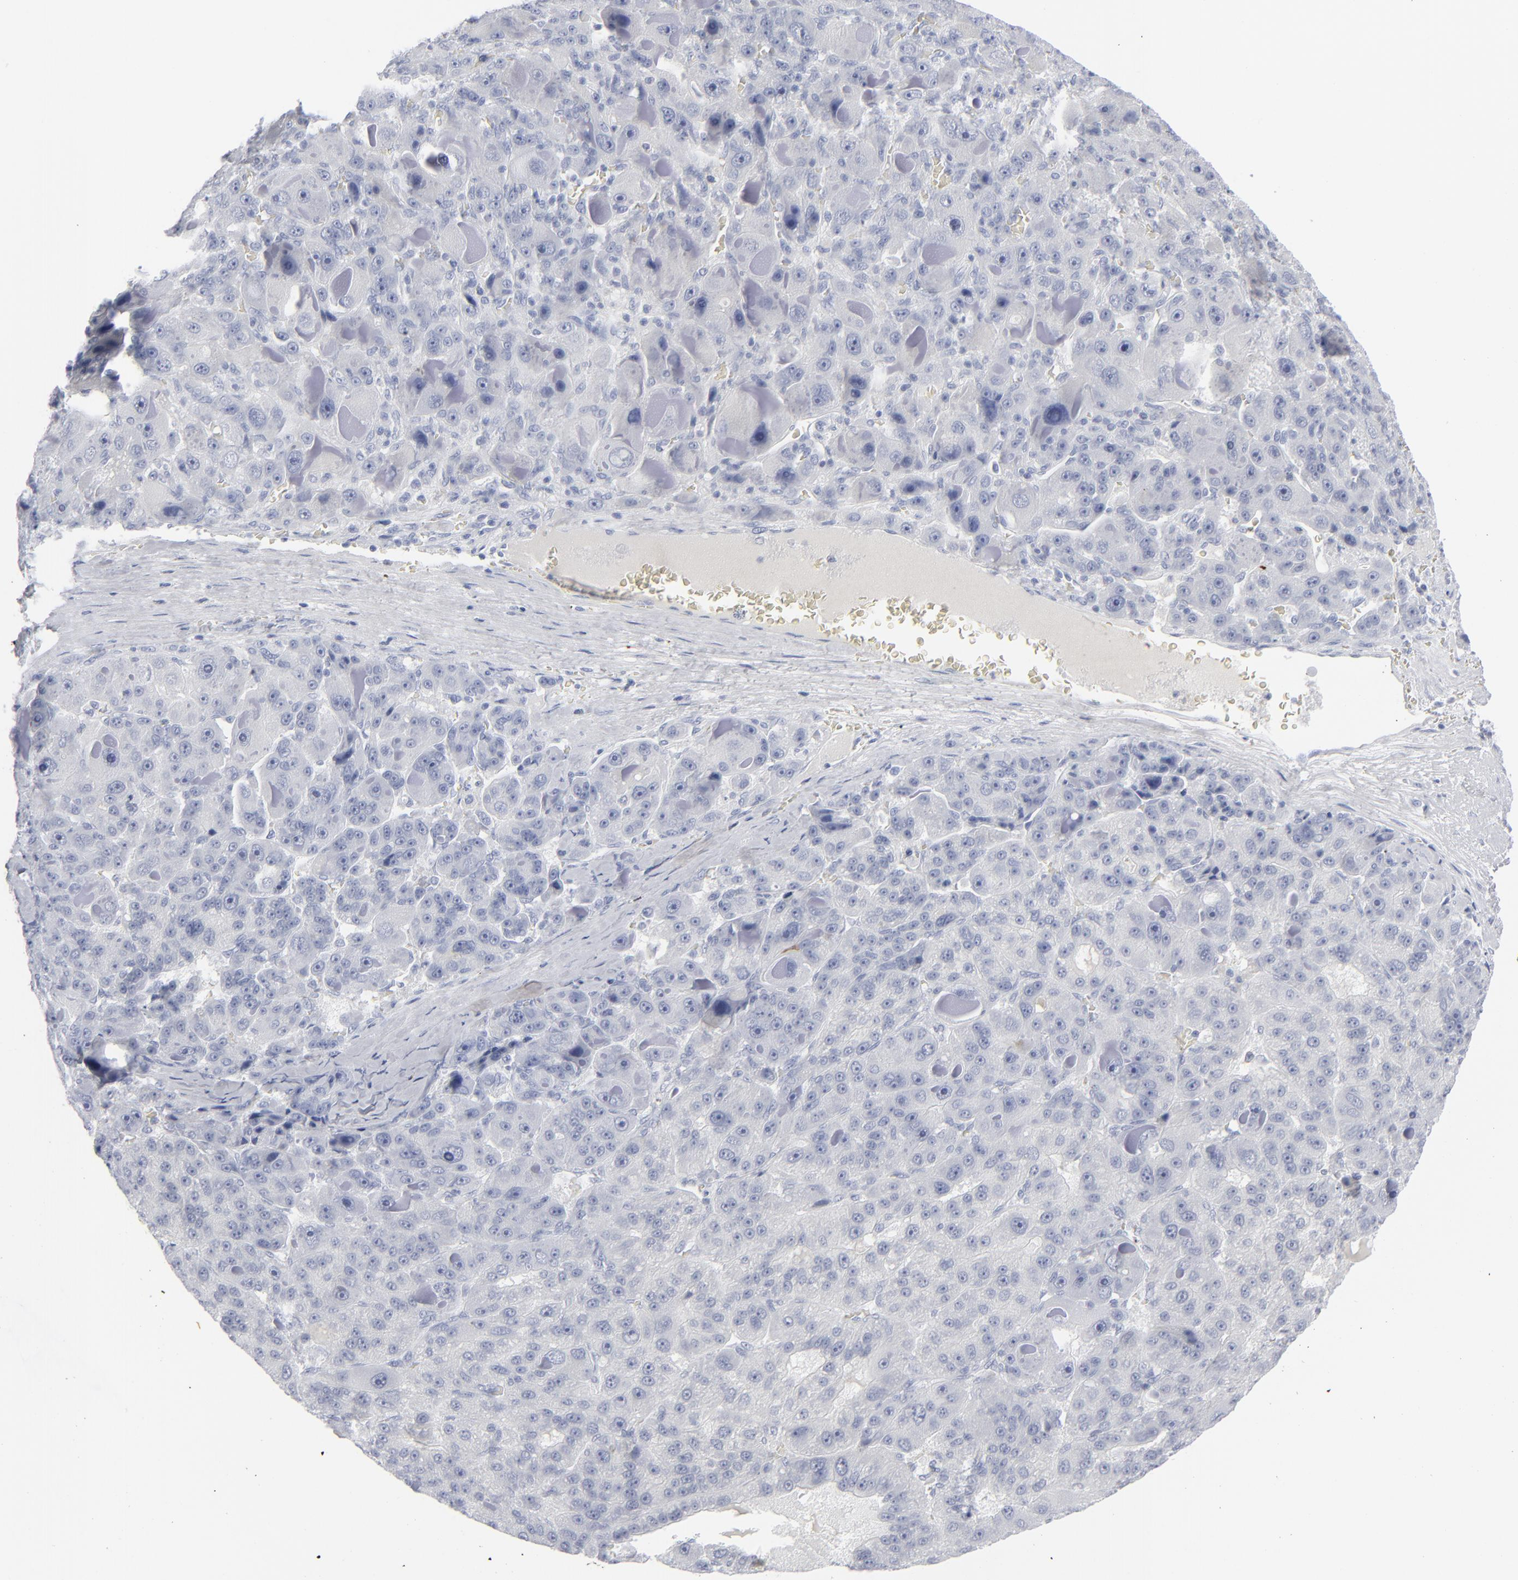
{"staining": {"intensity": "negative", "quantity": "none", "location": "none"}, "tissue": "liver cancer", "cell_type": "Tumor cells", "image_type": "cancer", "snomed": [{"axis": "morphology", "description": "Carcinoma, Hepatocellular, NOS"}, {"axis": "topography", "description": "Liver"}], "caption": "IHC histopathology image of human liver cancer stained for a protein (brown), which displays no staining in tumor cells.", "gene": "MSLN", "patient": {"sex": "male", "age": 76}}